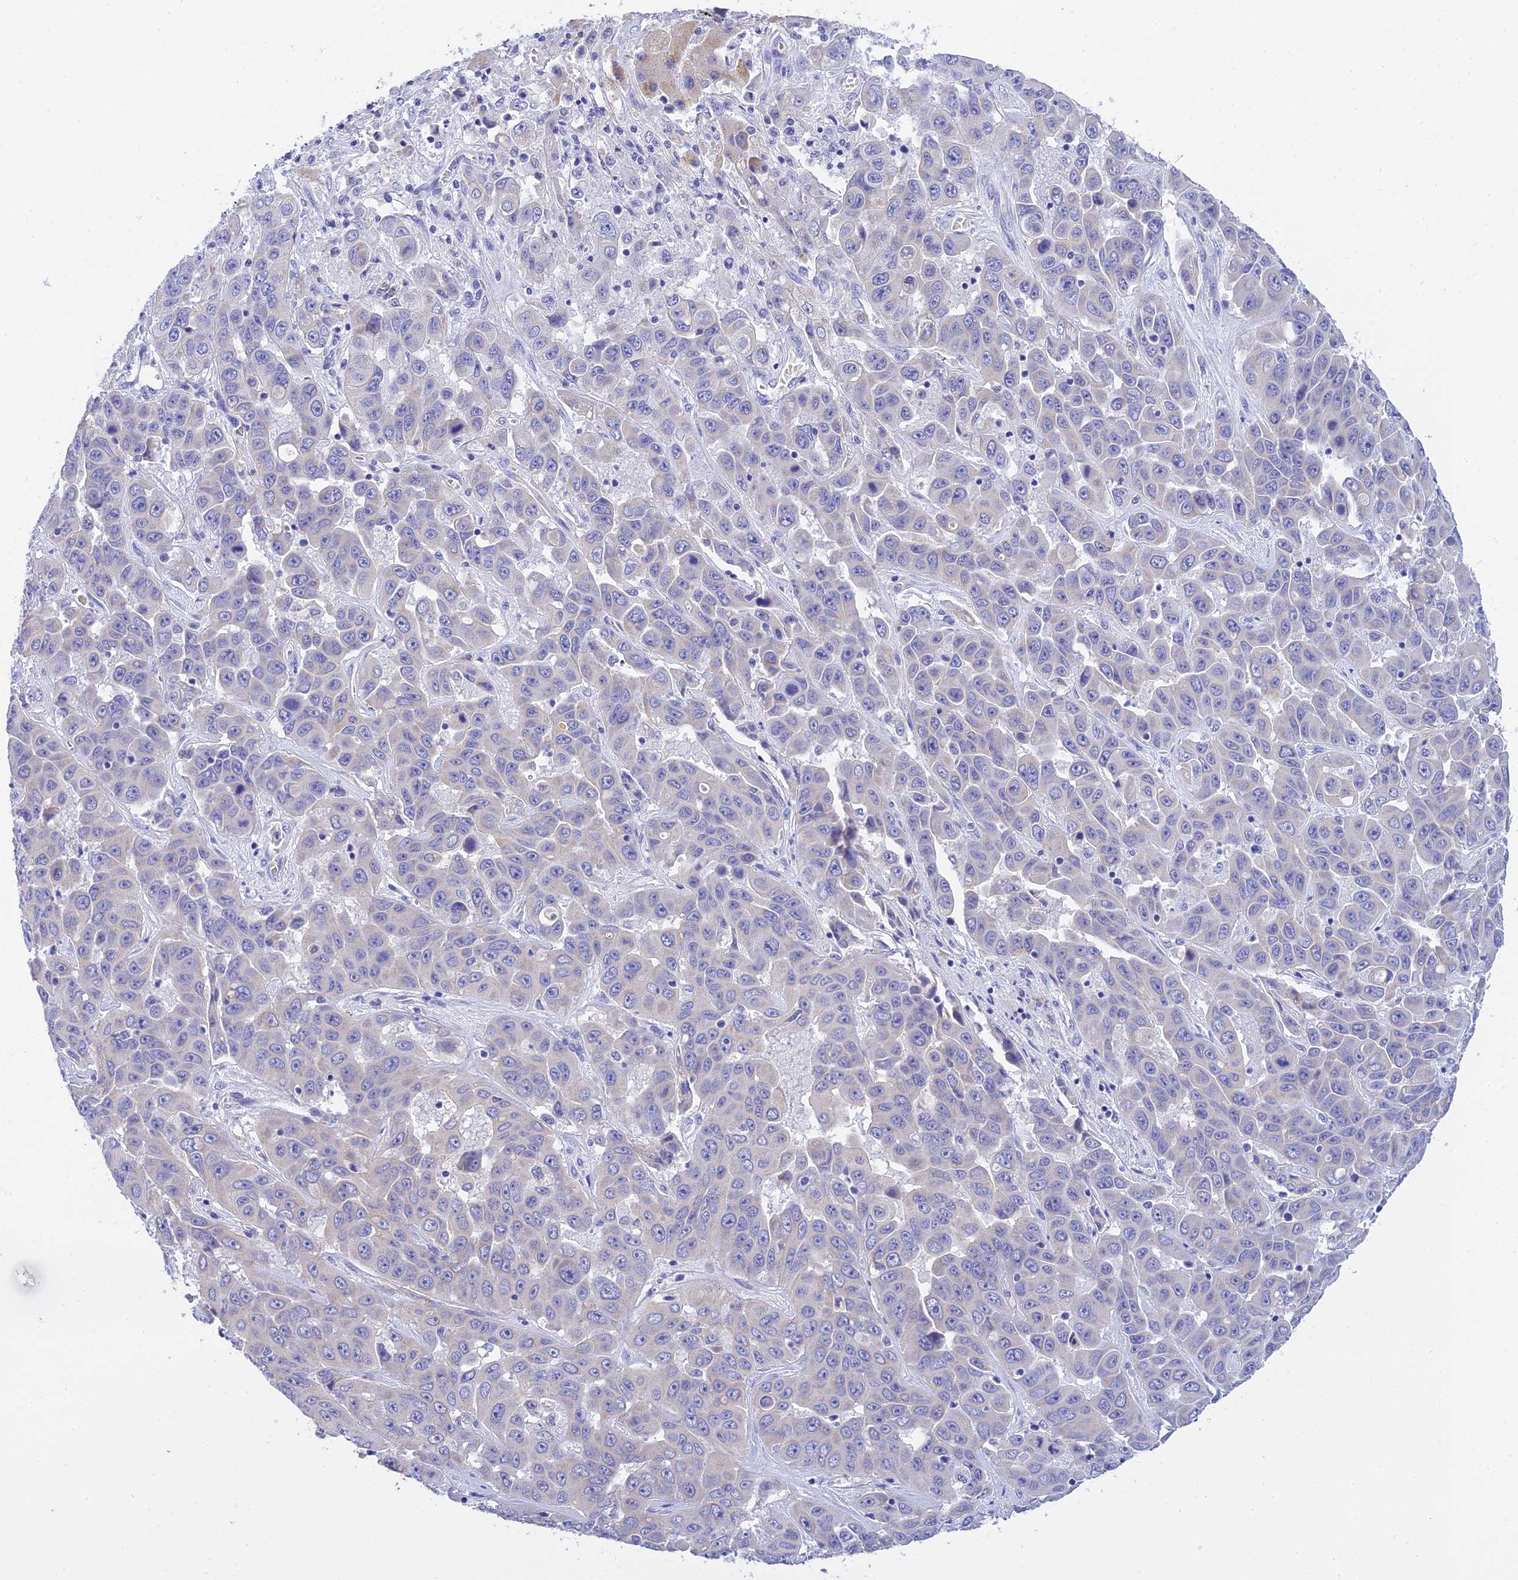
{"staining": {"intensity": "negative", "quantity": "none", "location": "none"}, "tissue": "liver cancer", "cell_type": "Tumor cells", "image_type": "cancer", "snomed": [{"axis": "morphology", "description": "Cholangiocarcinoma"}, {"axis": "topography", "description": "Liver"}], "caption": "This is an immunohistochemistry (IHC) micrograph of human liver cholangiocarcinoma. There is no staining in tumor cells.", "gene": "MS4A5", "patient": {"sex": "female", "age": 52}}